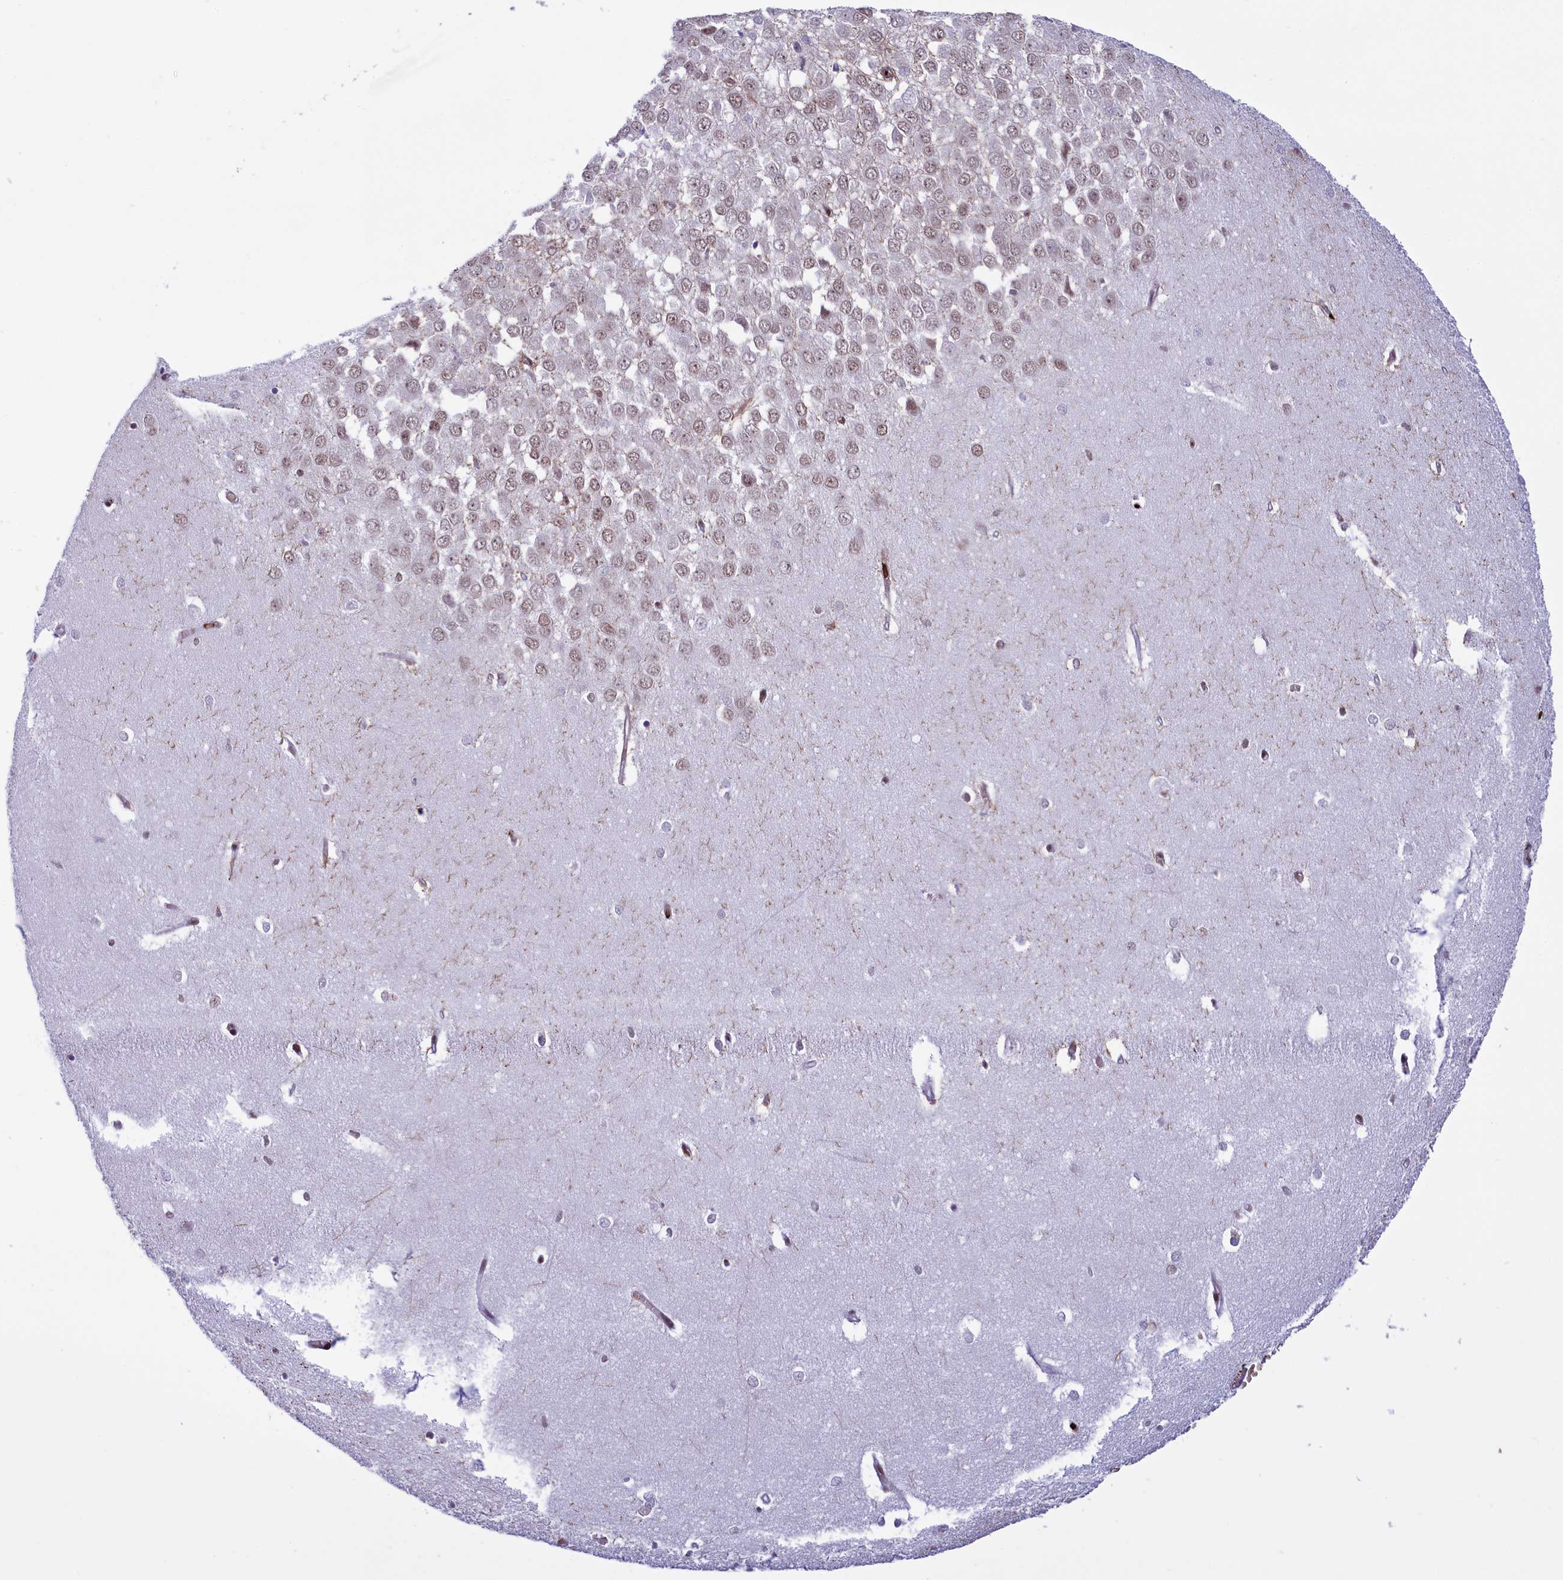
{"staining": {"intensity": "moderate", "quantity": "<25%", "location": "nuclear"}, "tissue": "hippocampus", "cell_type": "Glial cells", "image_type": "normal", "snomed": [{"axis": "morphology", "description": "Normal tissue, NOS"}, {"axis": "topography", "description": "Hippocampus"}], "caption": "Immunohistochemical staining of unremarkable human hippocampus reveals <25% levels of moderate nuclear protein positivity in approximately <25% of glial cells.", "gene": "MPHOSPH8", "patient": {"sex": "female", "age": 64}}